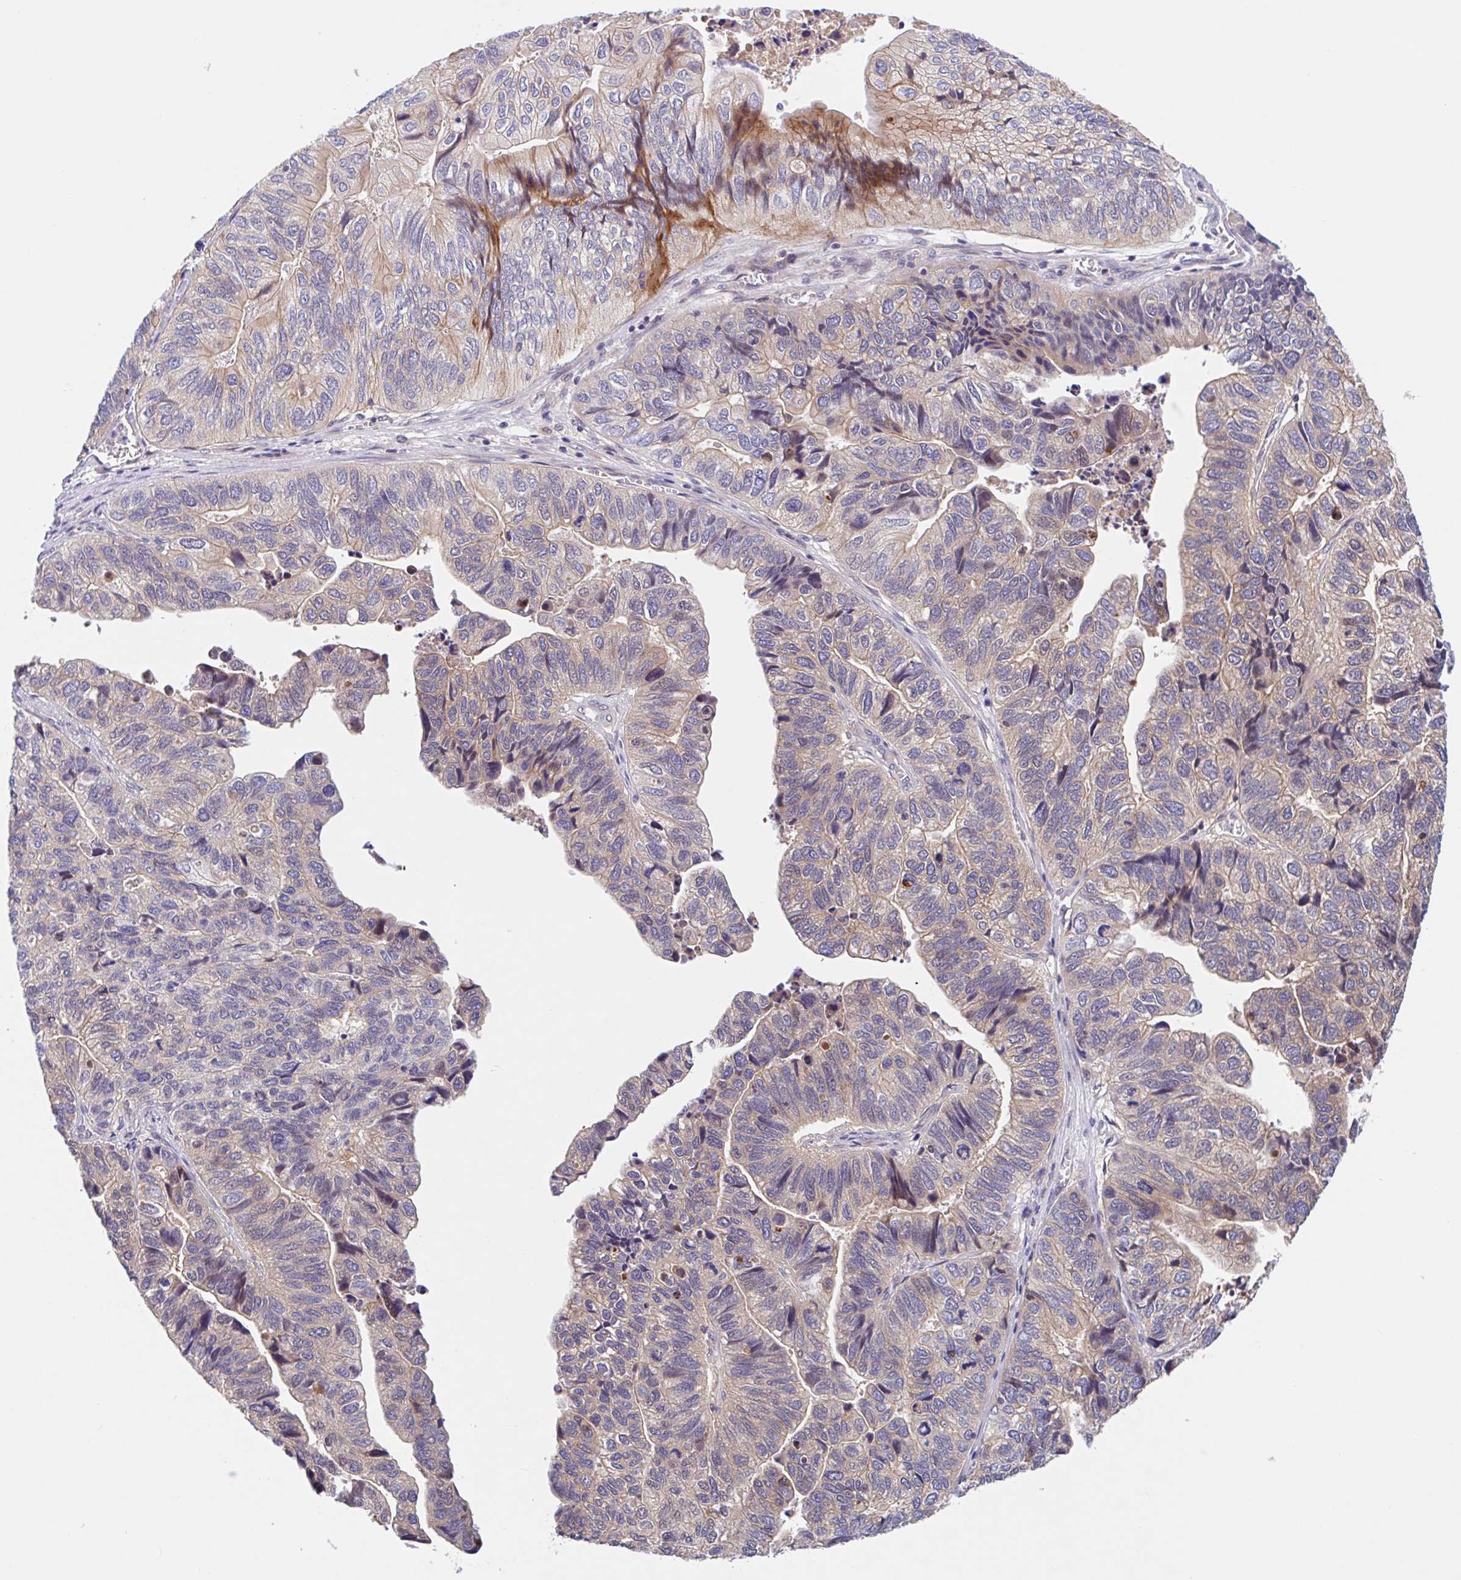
{"staining": {"intensity": "weak", "quantity": "25%-75%", "location": "cytoplasmic/membranous"}, "tissue": "stomach cancer", "cell_type": "Tumor cells", "image_type": "cancer", "snomed": [{"axis": "morphology", "description": "Adenocarcinoma, NOS"}, {"axis": "topography", "description": "Stomach, upper"}], "caption": "Weak cytoplasmic/membranous expression is identified in approximately 25%-75% of tumor cells in stomach cancer. The protein is stained brown, and the nuclei are stained in blue (DAB (3,3'-diaminobenzidine) IHC with brightfield microscopy, high magnification).", "gene": "TMEM86A", "patient": {"sex": "female", "age": 67}}